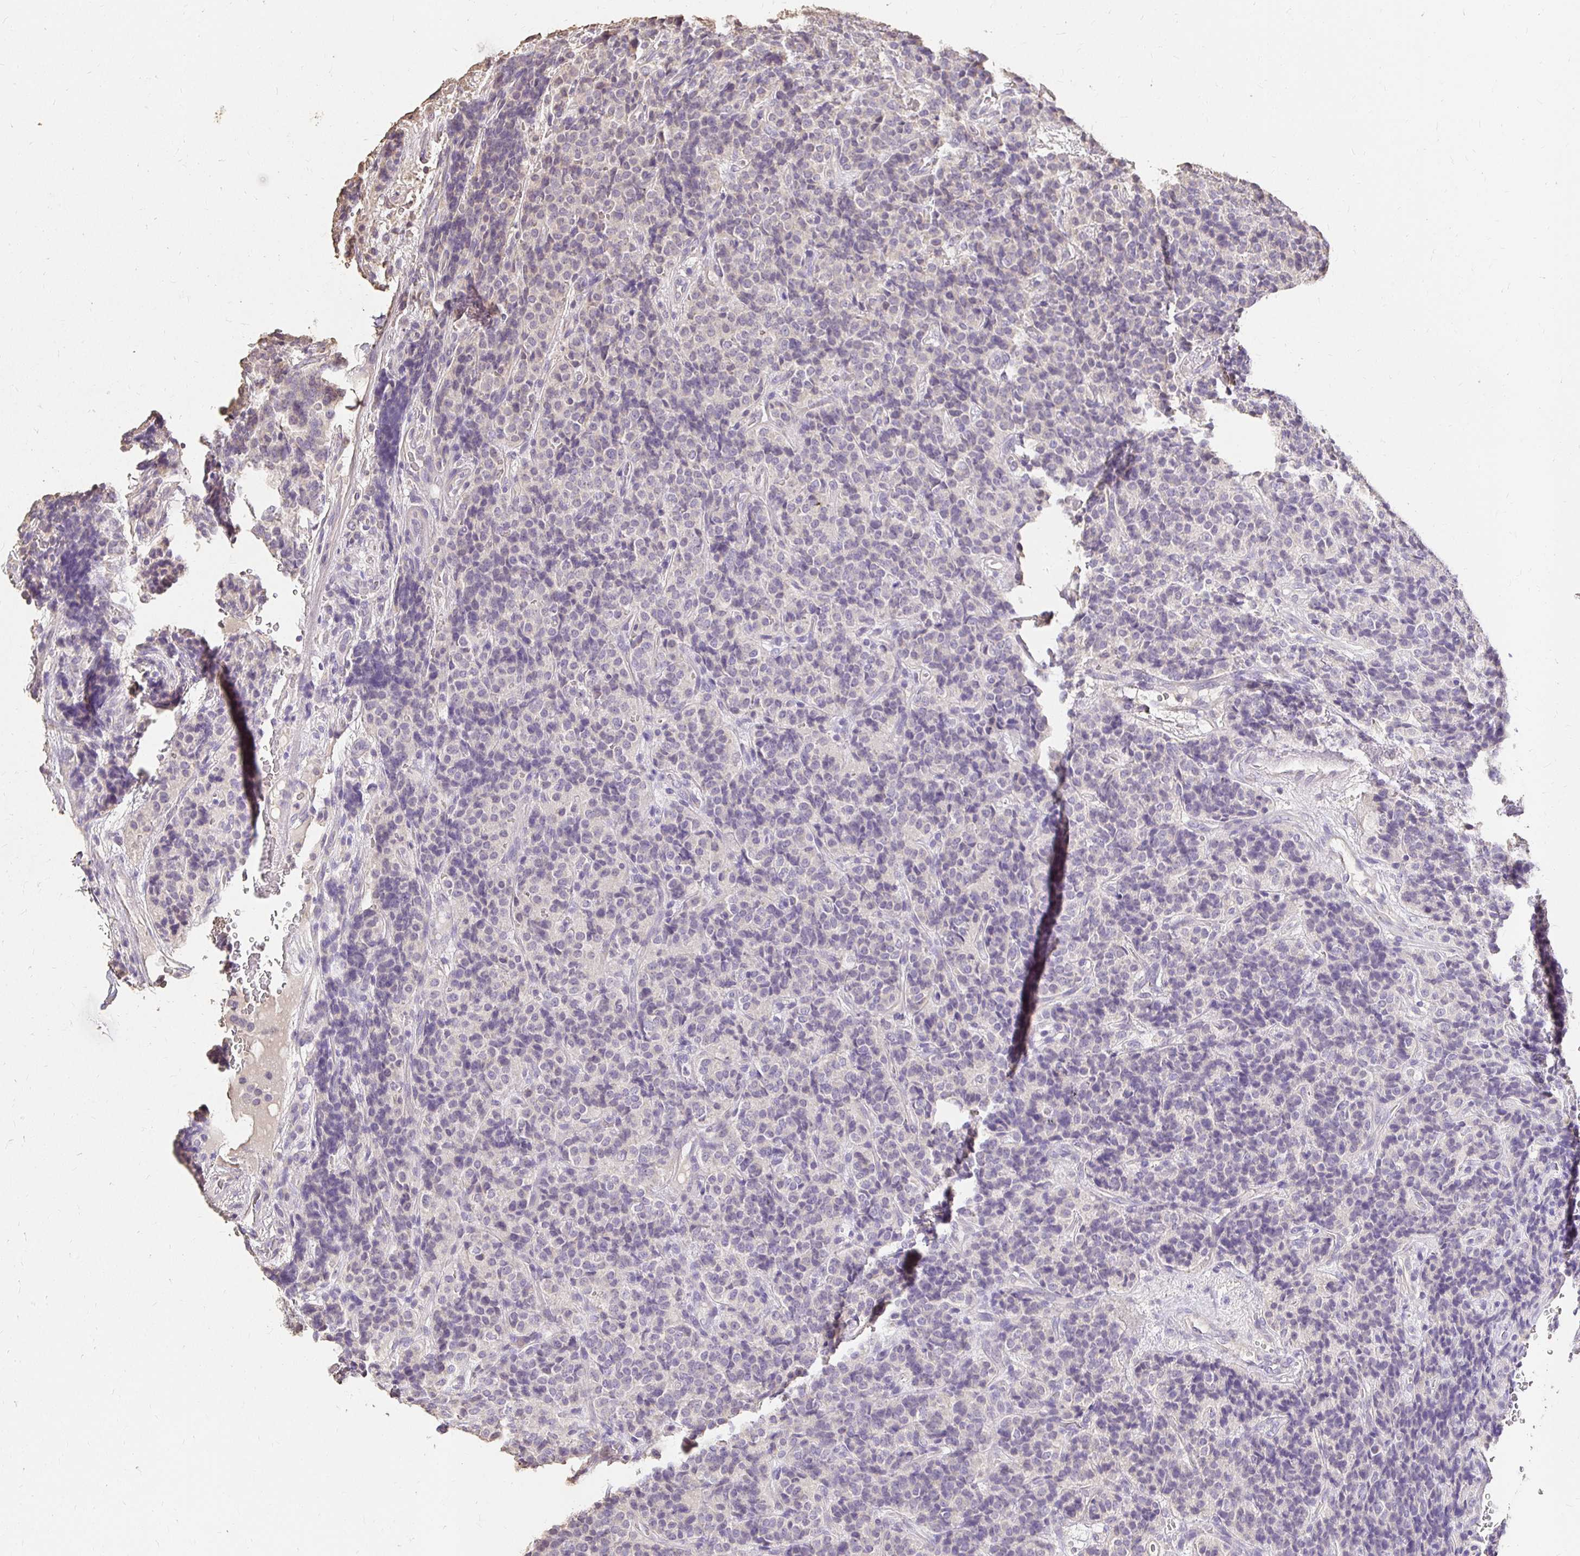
{"staining": {"intensity": "negative", "quantity": "none", "location": "none"}, "tissue": "carcinoid", "cell_type": "Tumor cells", "image_type": "cancer", "snomed": [{"axis": "morphology", "description": "Carcinoid, malignant, NOS"}, {"axis": "topography", "description": "Pancreas"}], "caption": "Immunohistochemical staining of carcinoid displays no significant positivity in tumor cells.", "gene": "UGT1A6", "patient": {"sex": "male", "age": 36}}